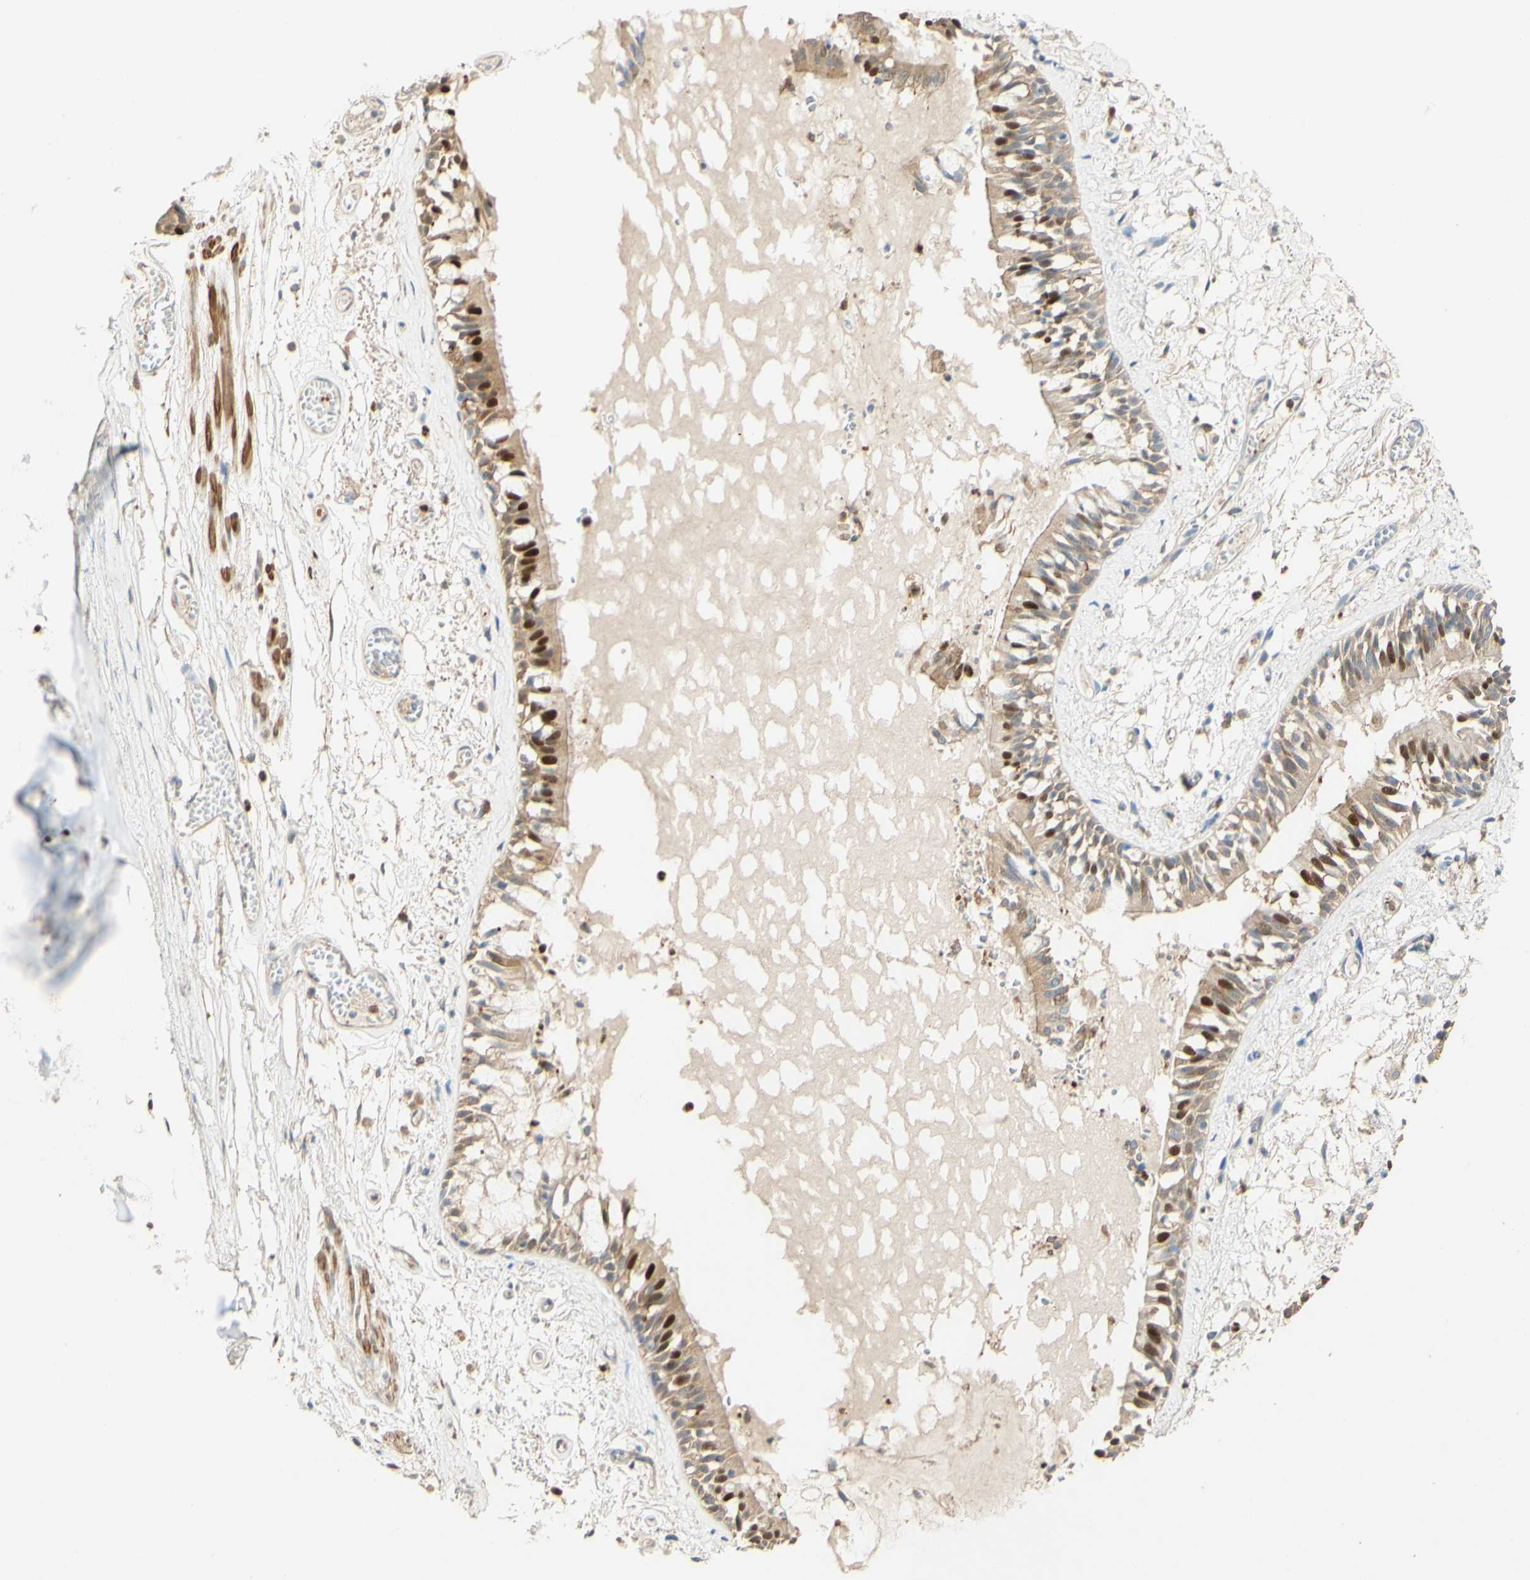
{"staining": {"intensity": "strong", "quantity": "25%-75%", "location": "cytoplasmic/membranous,nuclear"}, "tissue": "bronchus", "cell_type": "Respiratory epithelial cells", "image_type": "normal", "snomed": [{"axis": "morphology", "description": "Normal tissue, NOS"}, {"axis": "morphology", "description": "Inflammation, NOS"}, {"axis": "topography", "description": "Cartilage tissue"}, {"axis": "topography", "description": "Lung"}], "caption": "Immunohistochemical staining of normal bronchus demonstrates high levels of strong cytoplasmic/membranous,nuclear expression in about 25%-75% of respiratory epithelial cells.", "gene": "MAP3K4", "patient": {"sex": "male", "age": 71}}